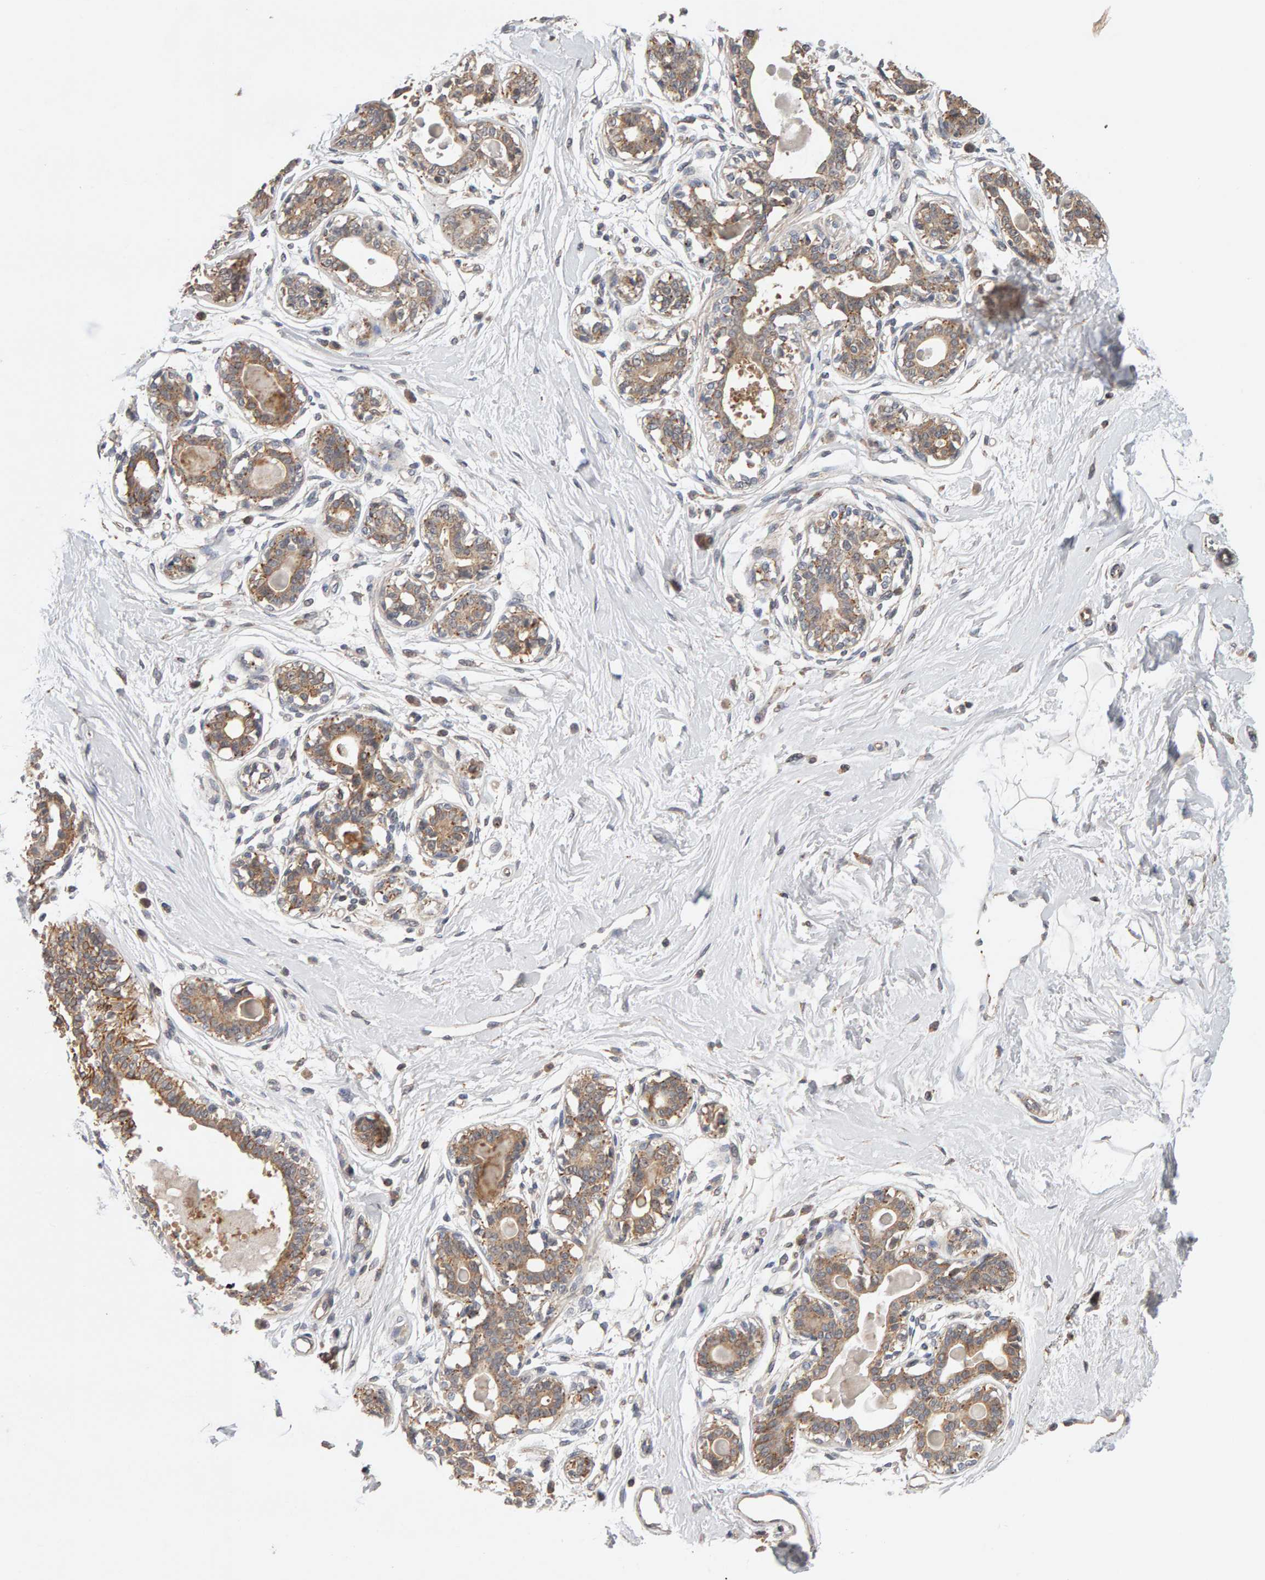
{"staining": {"intensity": "moderate", "quantity": "<25%", "location": "cytoplasmic/membranous"}, "tissue": "breast", "cell_type": "Adipocytes", "image_type": "normal", "snomed": [{"axis": "morphology", "description": "Normal tissue, NOS"}, {"axis": "topography", "description": "Breast"}], "caption": "A brown stain highlights moderate cytoplasmic/membranous staining of a protein in adipocytes of normal human breast.", "gene": "DNAJC7", "patient": {"sex": "female", "age": 45}}